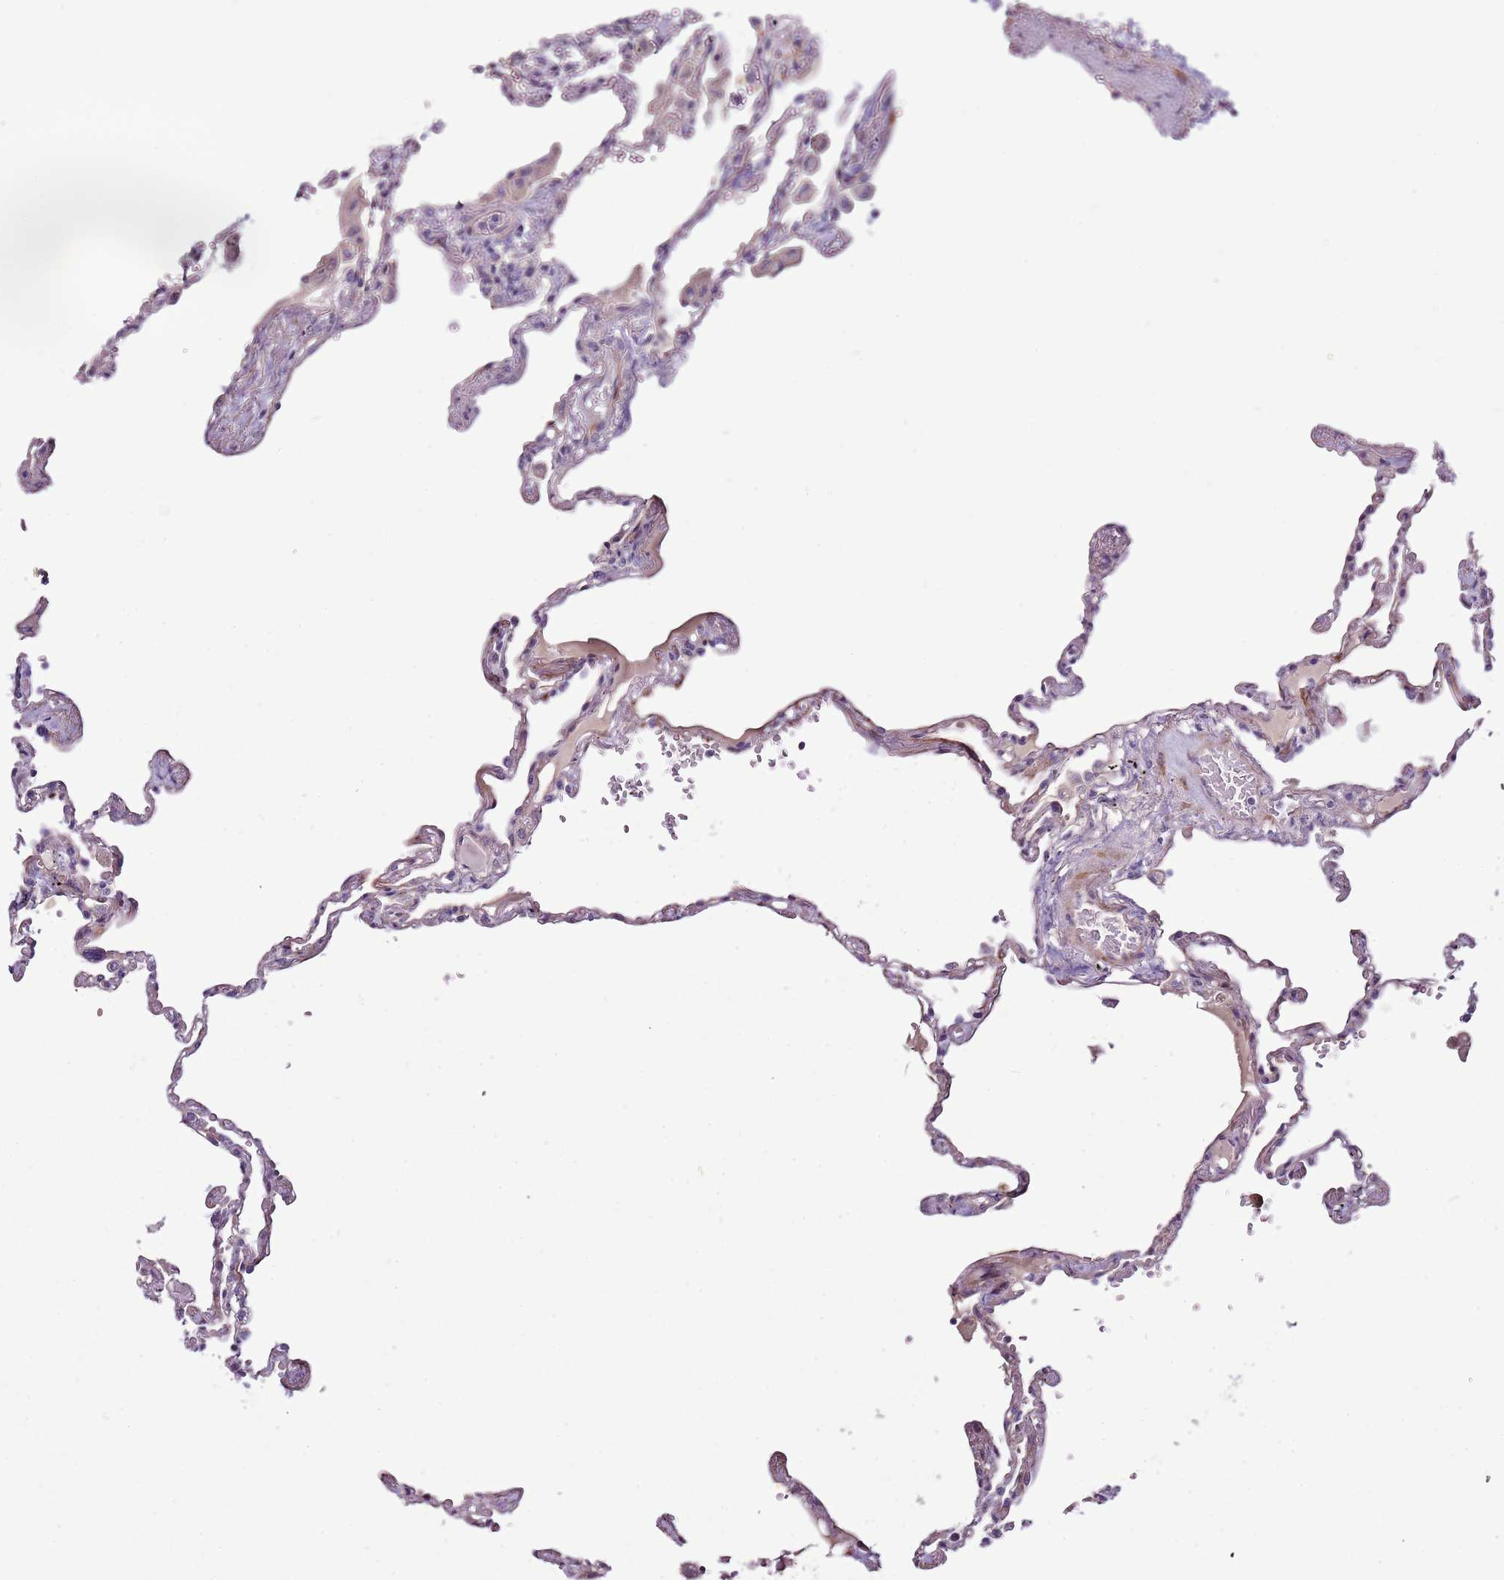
{"staining": {"intensity": "negative", "quantity": "none", "location": "none"}, "tissue": "lung", "cell_type": "Alveolar cells", "image_type": "normal", "snomed": [{"axis": "morphology", "description": "Normal tissue, NOS"}, {"axis": "topography", "description": "Lung"}], "caption": "Alveolar cells show no significant expression in unremarkable lung. (DAB IHC with hematoxylin counter stain).", "gene": "NKX2", "patient": {"sex": "female", "age": 67}}